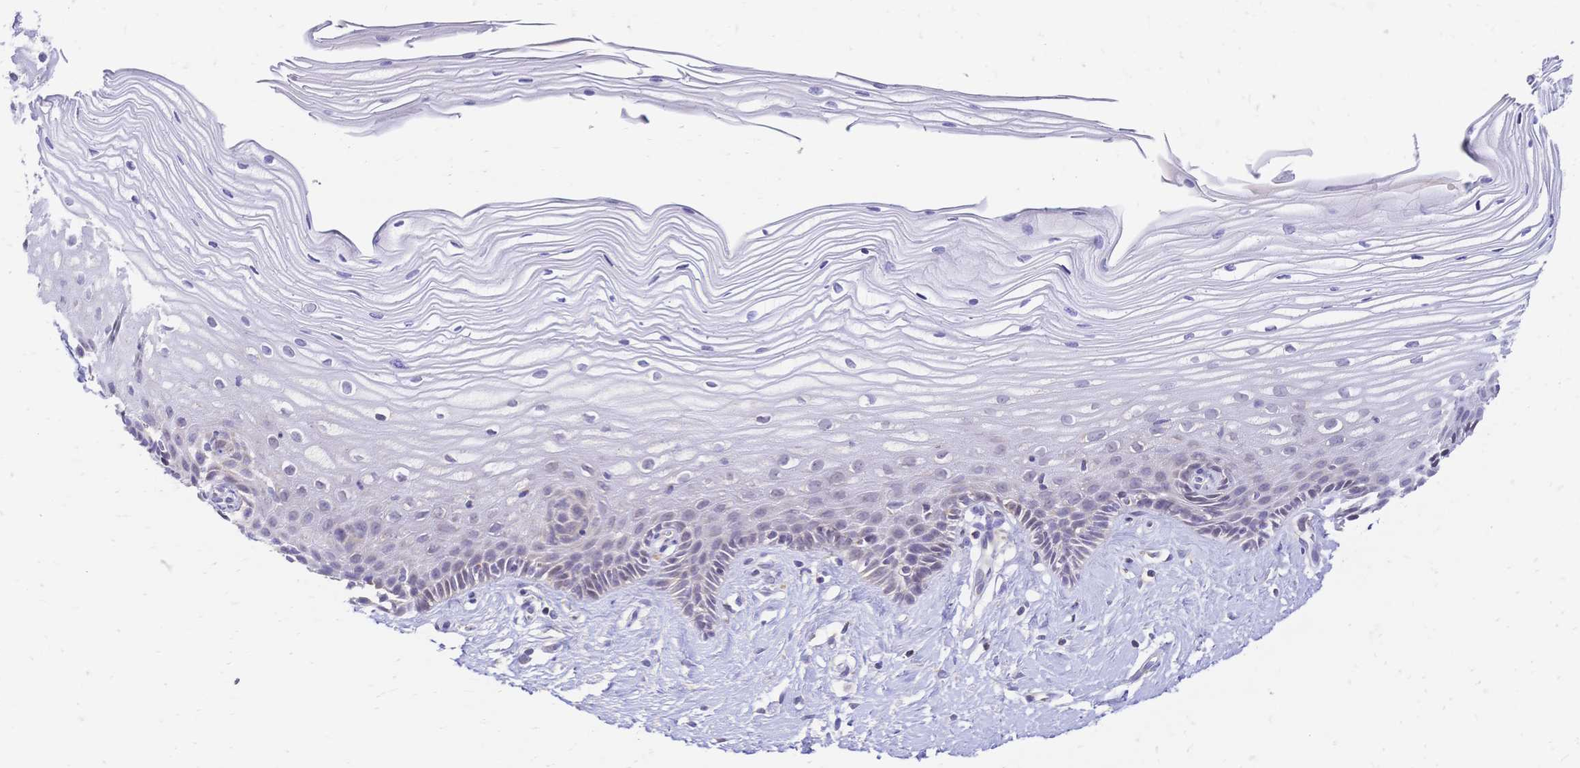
{"staining": {"intensity": "weak", "quantity": "<25%", "location": "cytoplasmic/membranous"}, "tissue": "cervix", "cell_type": "Squamous epithelial cells", "image_type": "normal", "snomed": [{"axis": "morphology", "description": "Normal tissue, NOS"}, {"axis": "topography", "description": "Cervix"}], "caption": "Histopathology image shows no significant protein staining in squamous epithelial cells of benign cervix.", "gene": "CLEC18A", "patient": {"sex": "female", "age": 40}}